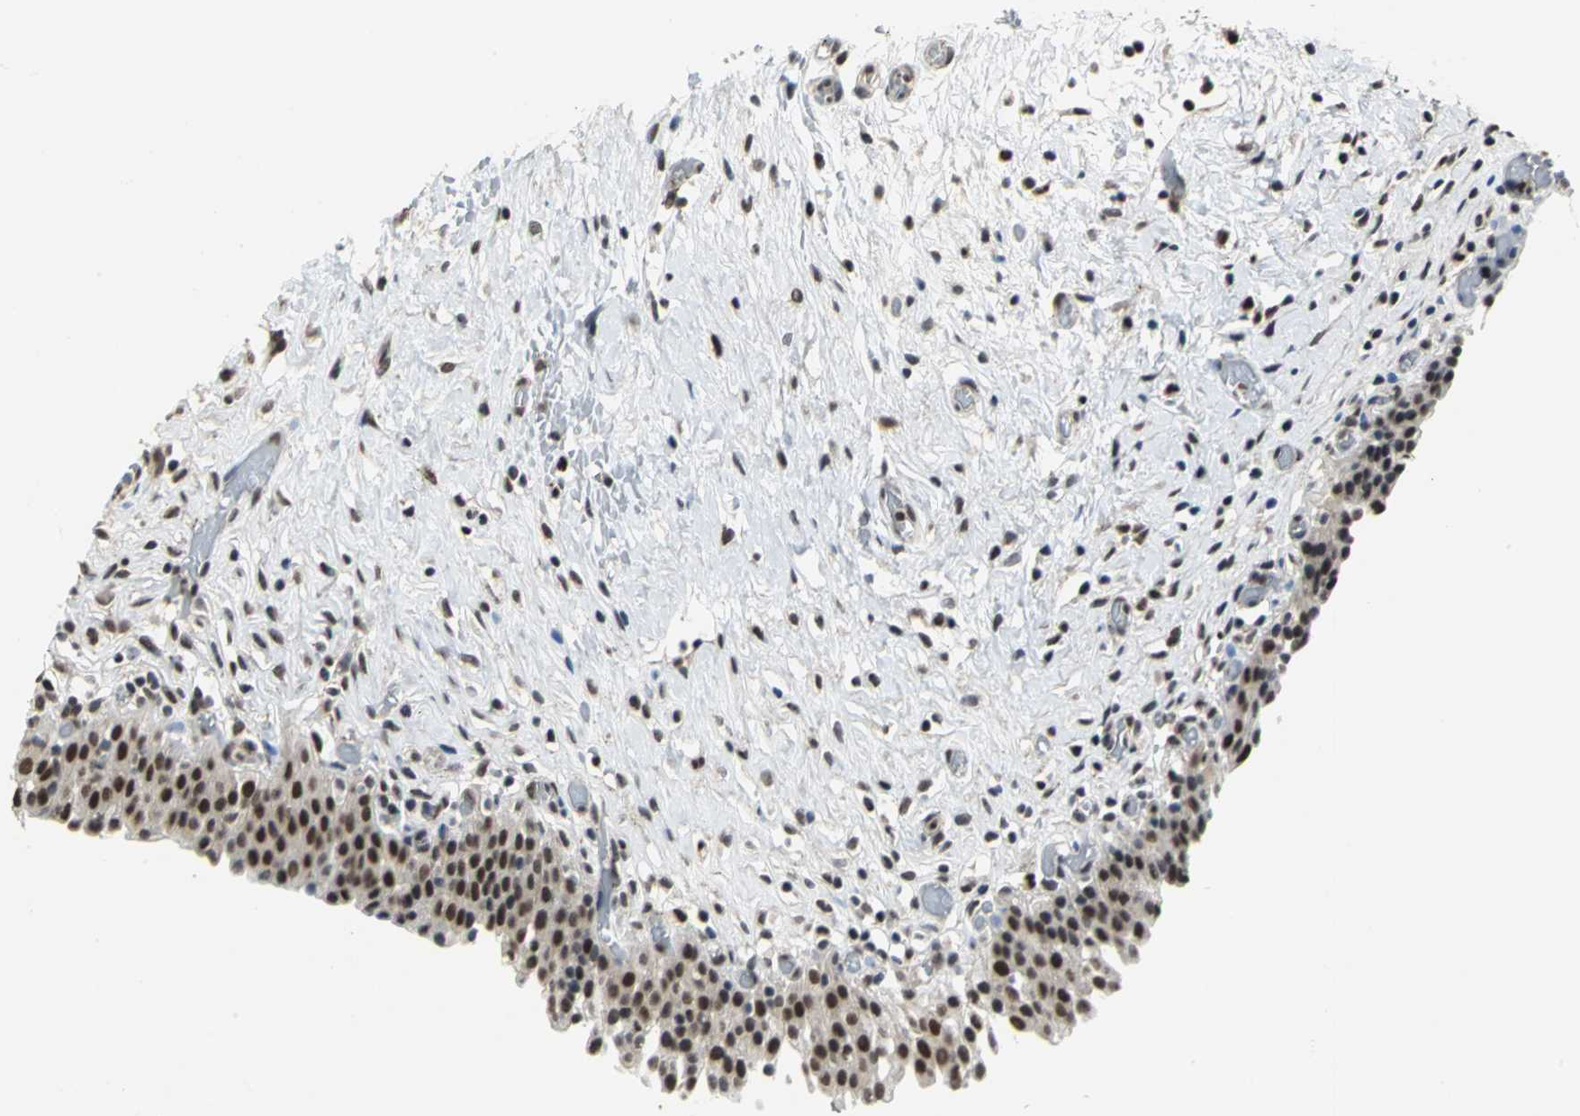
{"staining": {"intensity": "strong", "quantity": ">75%", "location": "nuclear"}, "tissue": "urinary bladder", "cell_type": "Urothelial cells", "image_type": "normal", "snomed": [{"axis": "morphology", "description": "Normal tissue, NOS"}, {"axis": "topography", "description": "Urinary bladder"}], "caption": "Urinary bladder stained with immunohistochemistry displays strong nuclear expression in approximately >75% of urothelial cells. (DAB = brown stain, brightfield microscopy at high magnification).", "gene": "CCDC88C", "patient": {"sex": "male", "age": 51}}